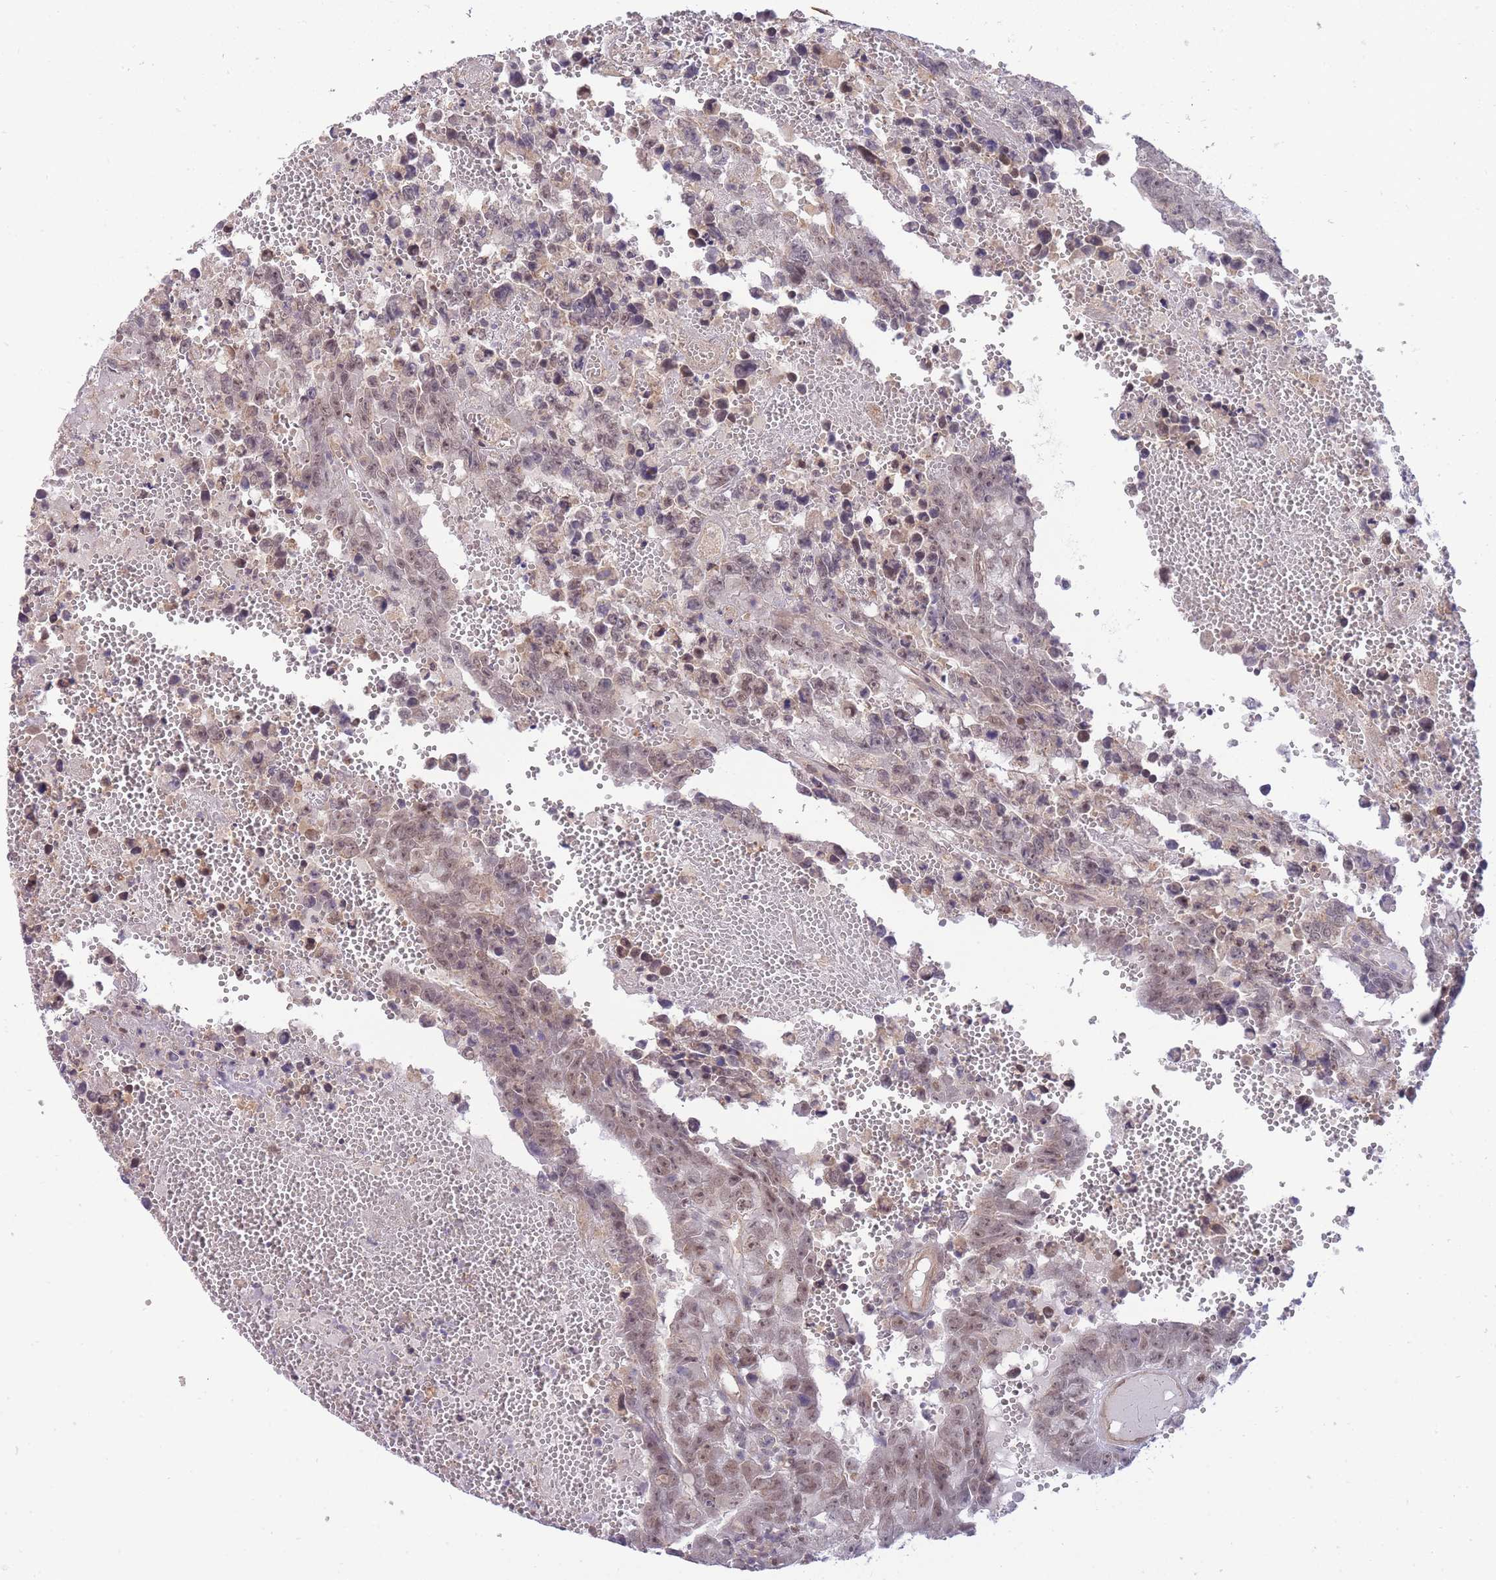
{"staining": {"intensity": "weak", "quantity": "25%-75%", "location": "nuclear"}, "tissue": "testis cancer", "cell_type": "Tumor cells", "image_type": "cancer", "snomed": [{"axis": "morphology", "description": "Carcinoma, Embryonal, NOS"}, {"axis": "topography", "description": "Testis"}], "caption": "The photomicrograph reveals immunohistochemical staining of testis embryonal carcinoma. There is weak nuclear positivity is seen in approximately 25%-75% of tumor cells. The protein of interest is stained brown, and the nuclei are stained in blue (DAB IHC with brightfield microscopy, high magnification).", "gene": "SMC6", "patient": {"sex": "male", "age": 25}}